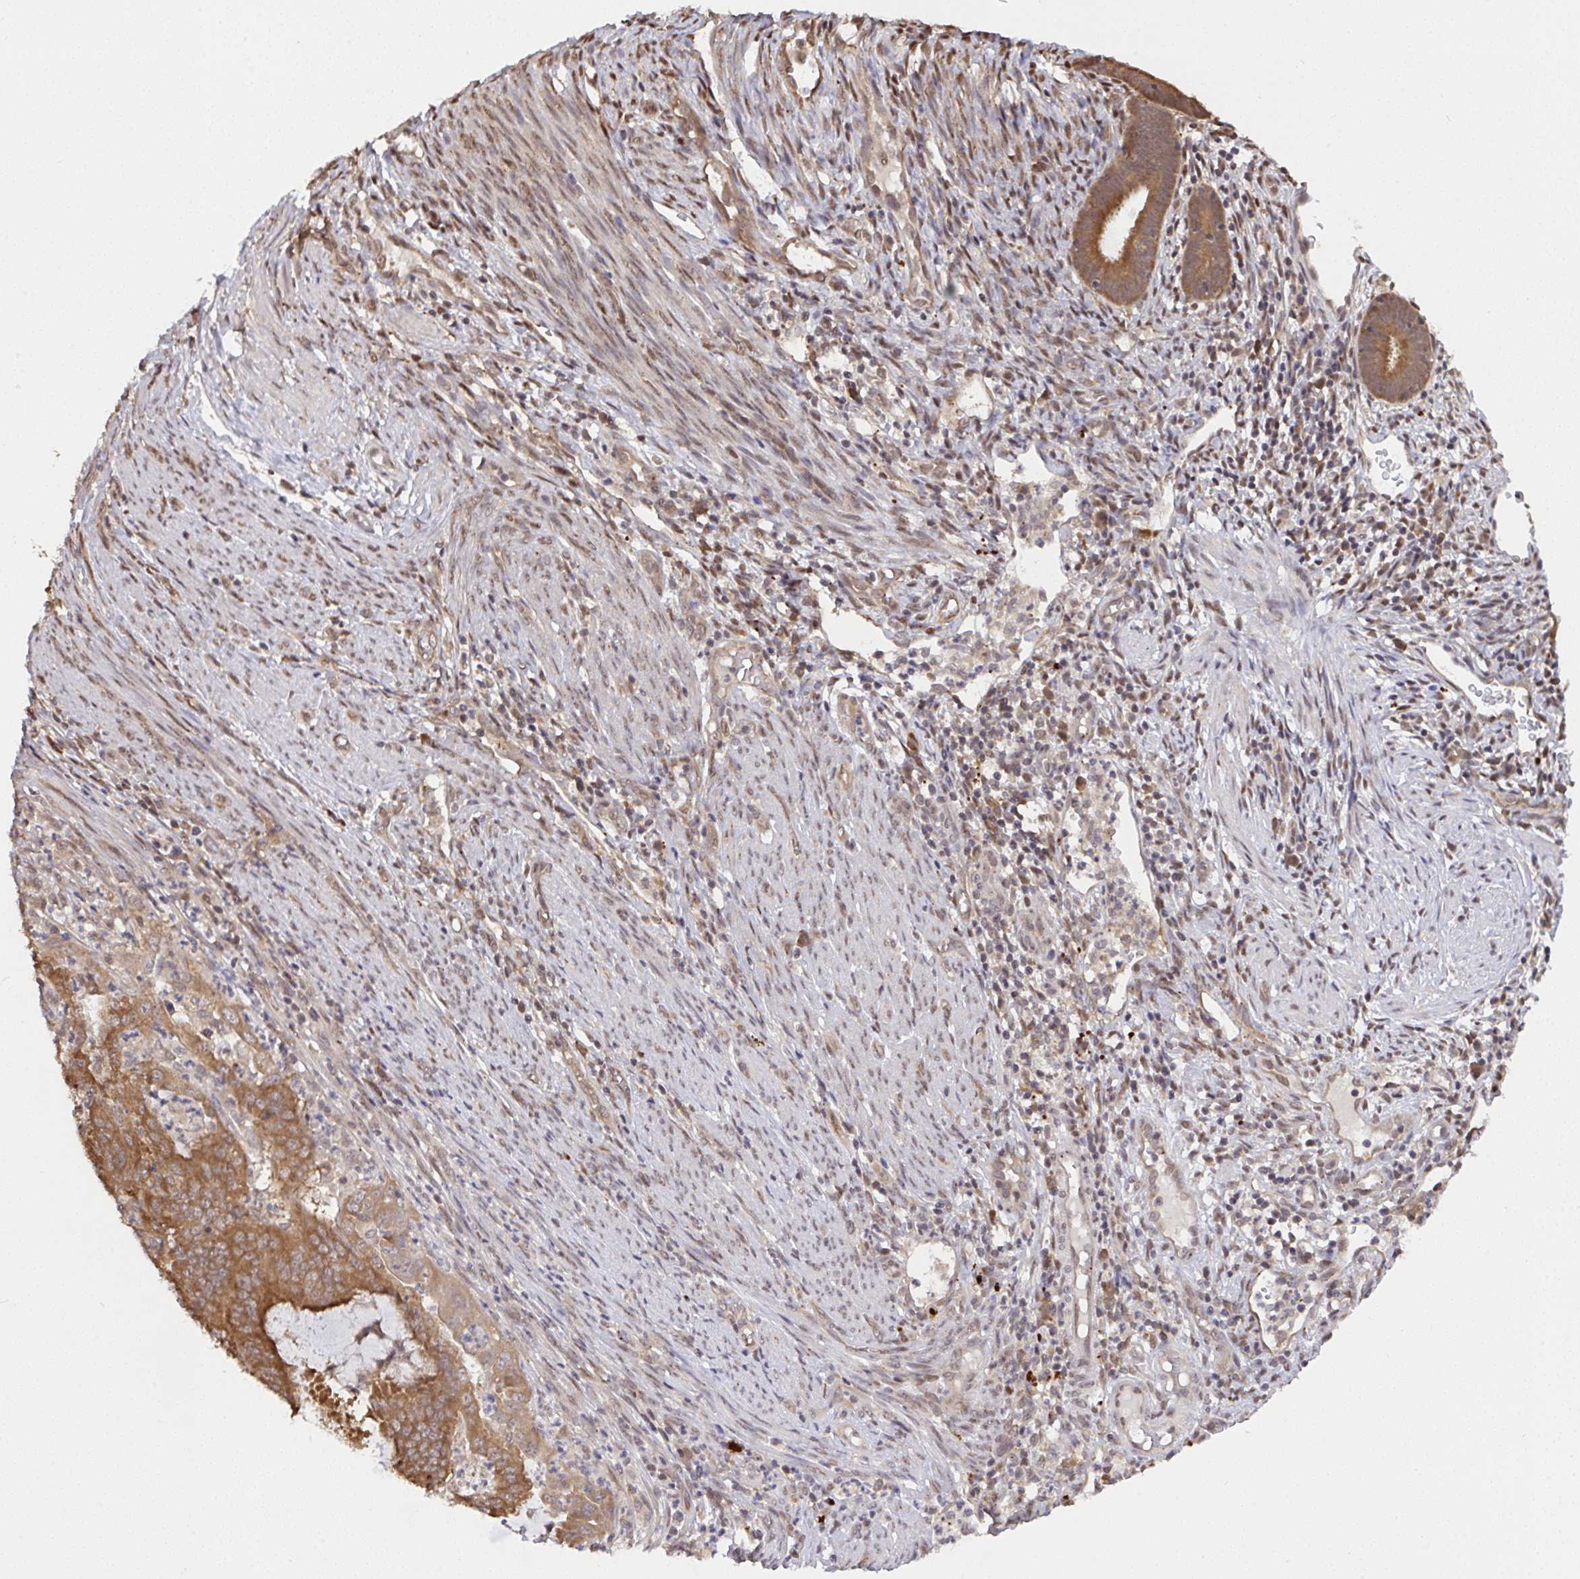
{"staining": {"intensity": "moderate", "quantity": ">75%", "location": "cytoplasmic/membranous"}, "tissue": "endometrial cancer", "cell_type": "Tumor cells", "image_type": "cancer", "snomed": [{"axis": "morphology", "description": "Adenocarcinoma, NOS"}, {"axis": "topography", "description": "Endometrium"}], "caption": "Protein expression analysis of human endometrial cancer reveals moderate cytoplasmic/membranous expression in about >75% of tumor cells.", "gene": "C12orf57", "patient": {"sex": "female", "age": 51}}